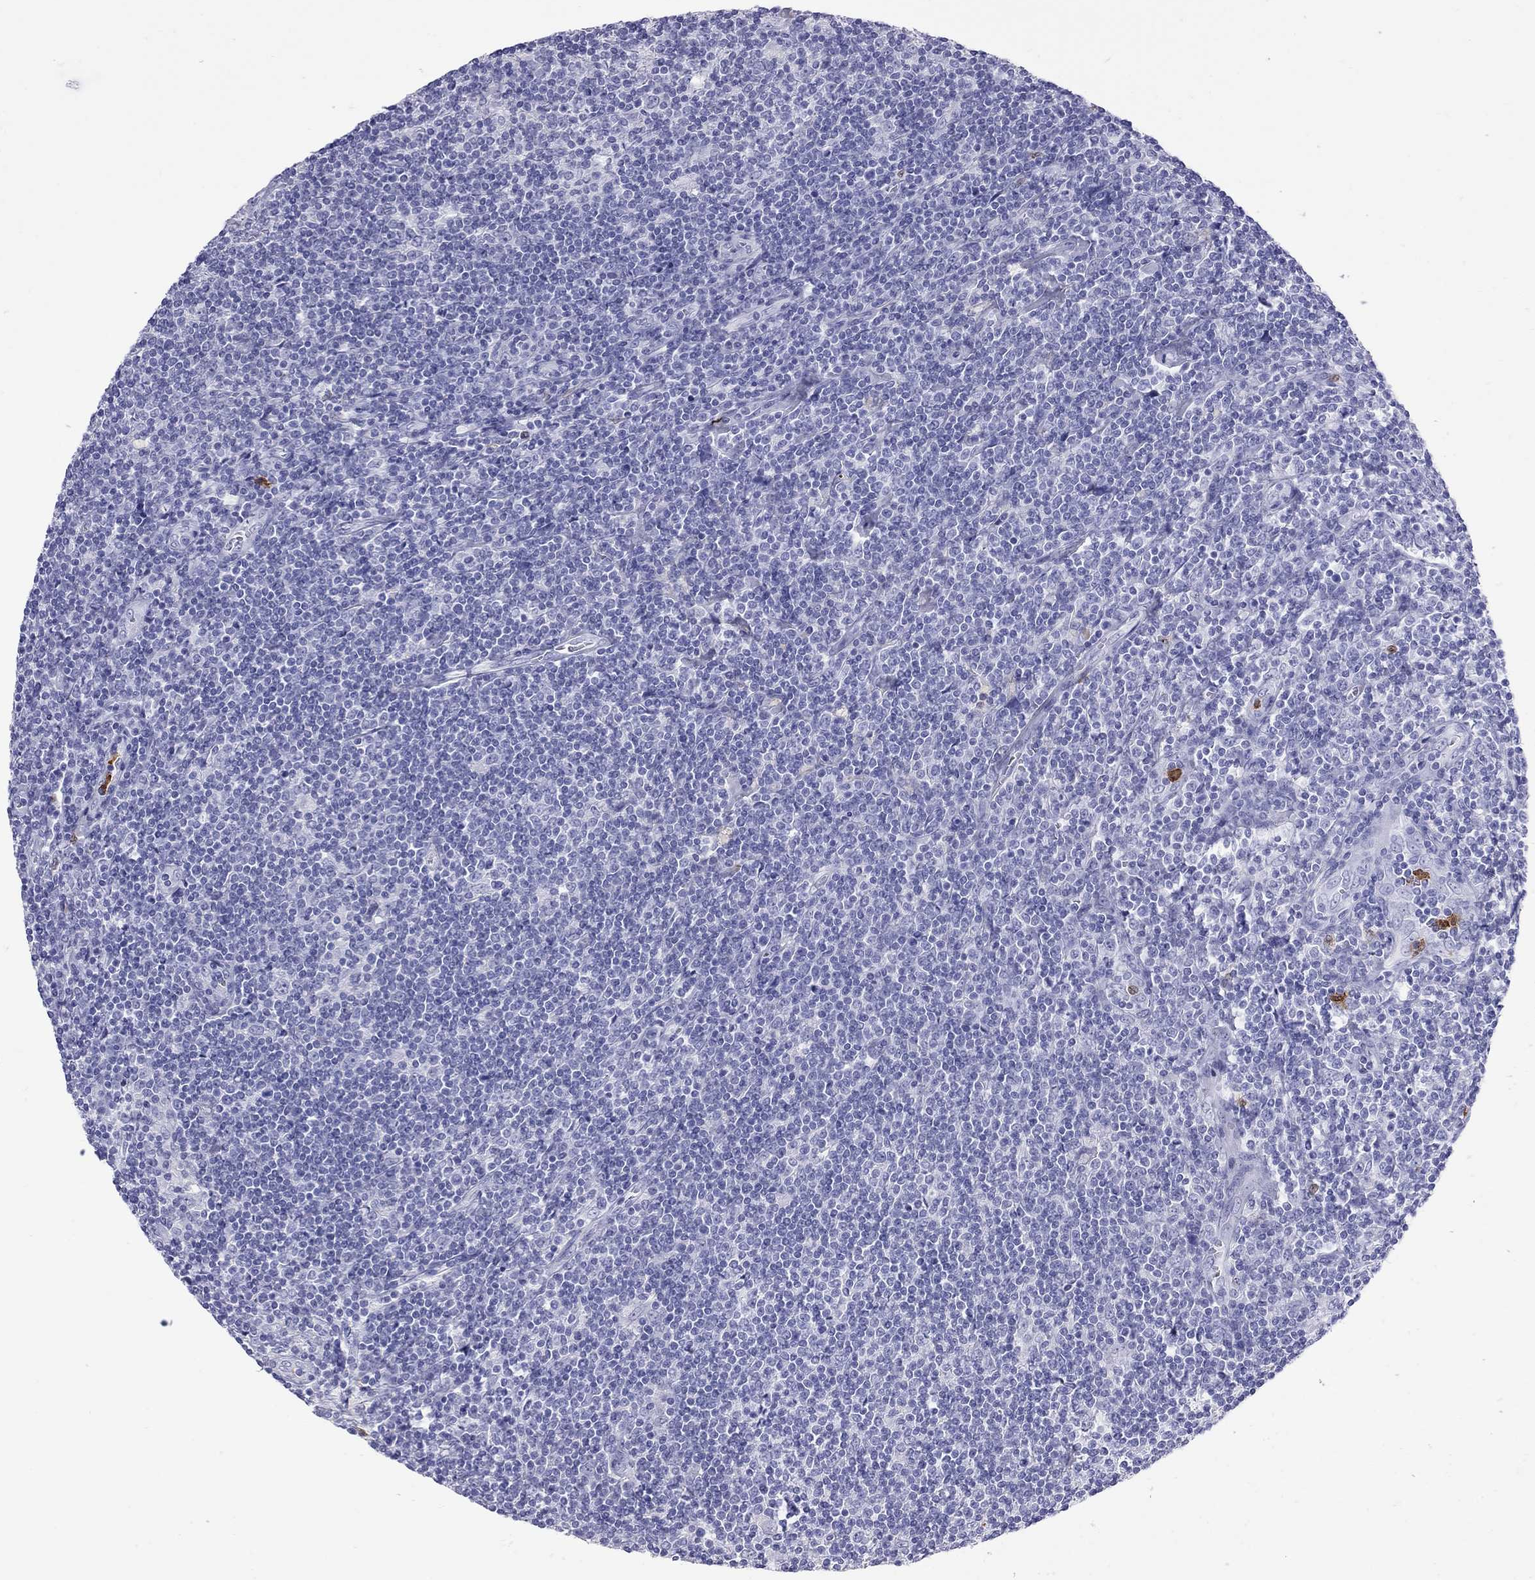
{"staining": {"intensity": "negative", "quantity": "none", "location": "none"}, "tissue": "lymphoma", "cell_type": "Tumor cells", "image_type": "cancer", "snomed": [{"axis": "morphology", "description": "Hodgkin's disease, NOS"}, {"axis": "topography", "description": "Lymph node"}], "caption": "Image shows no protein positivity in tumor cells of Hodgkin's disease tissue. The staining was performed using DAB to visualize the protein expression in brown, while the nuclei were stained in blue with hematoxylin (Magnification: 20x).", "gene": "SLAMF1", "patient": {"sex": "male", "age": 40}}